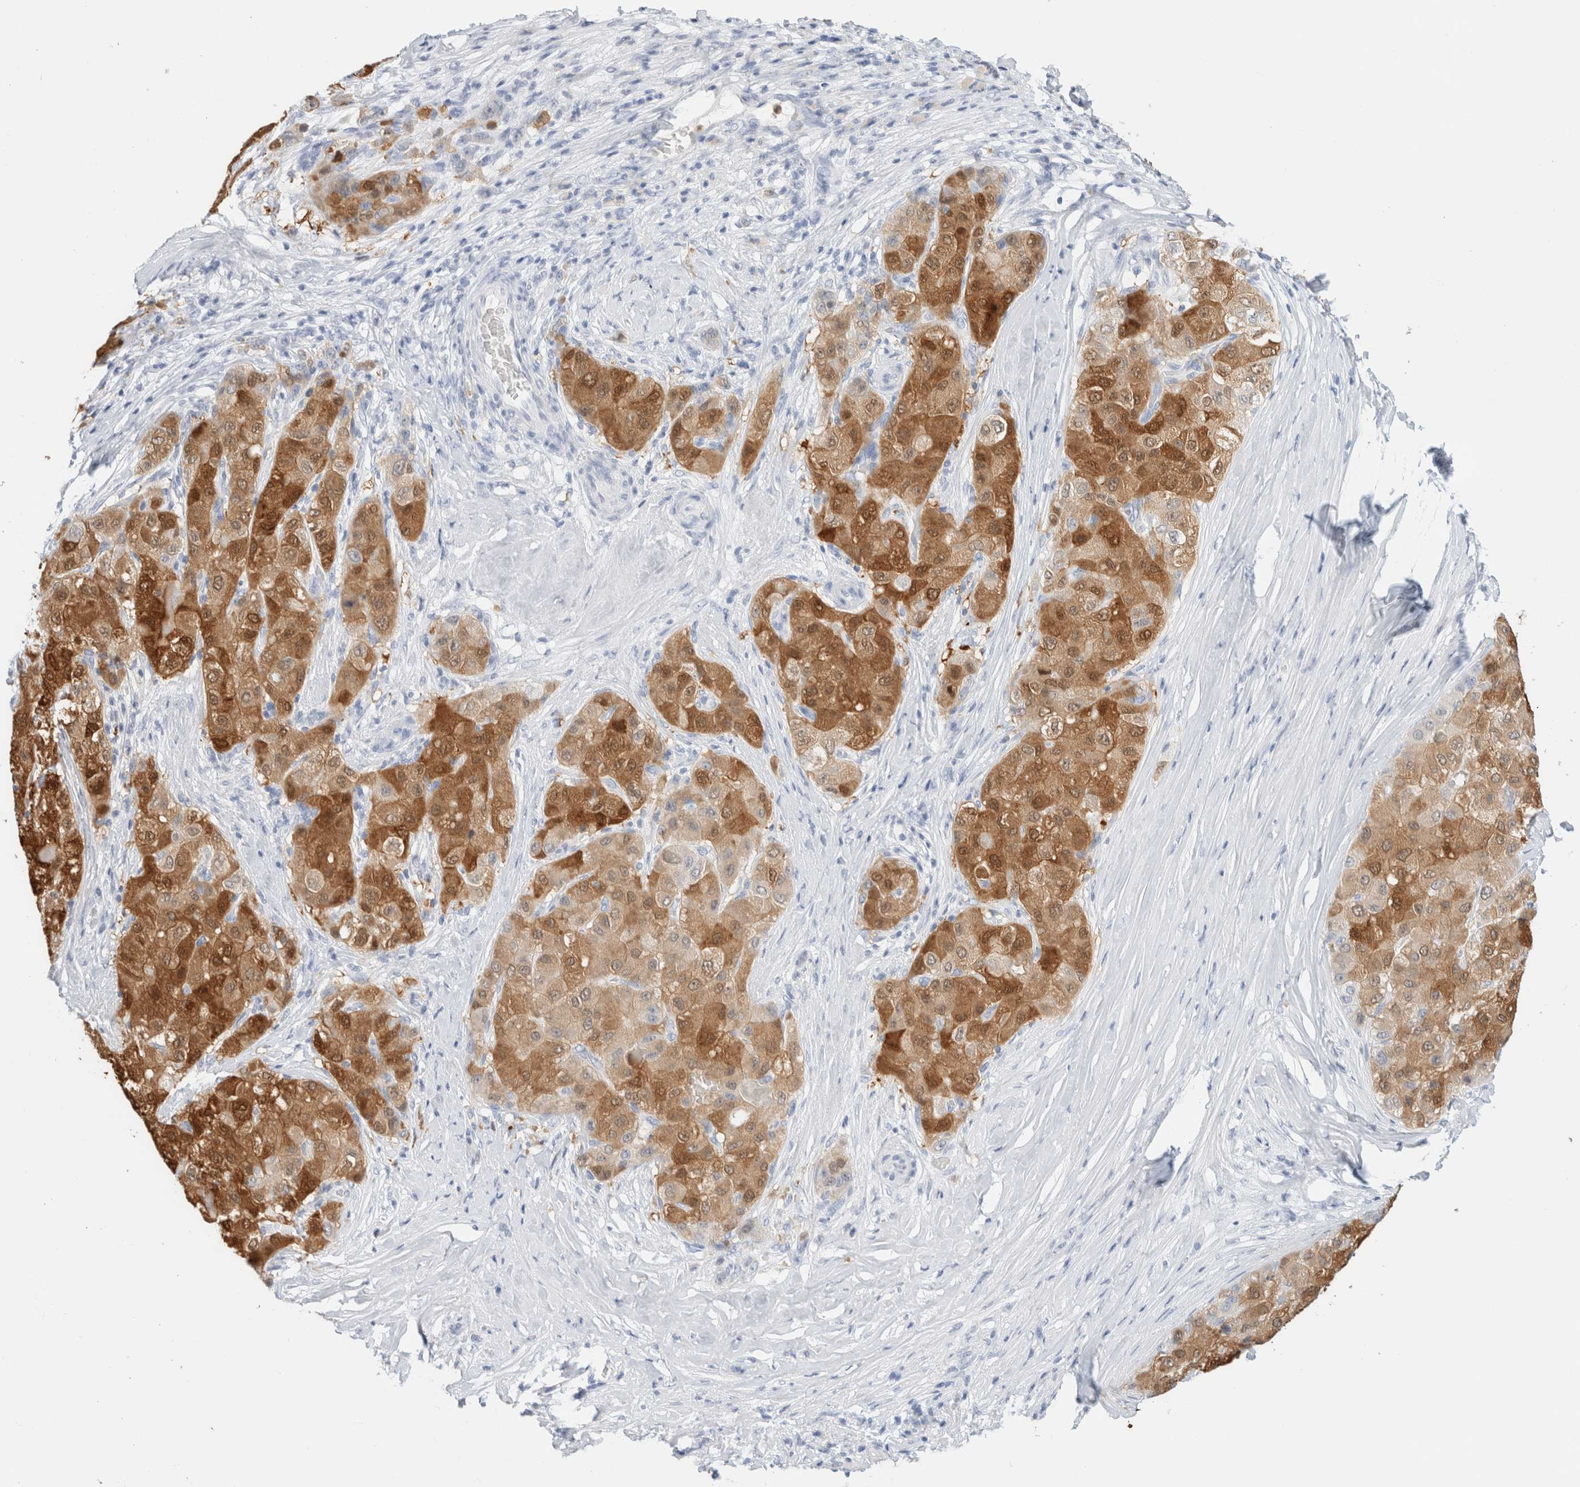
{"staining": {"intensity": "strong", "quantity": ">75%", "location": "cytoplasmic/membranous"}, "tissue": "liver cancer", "cell_type": "Tumor cells", "image_type": "cancer", "snomed": [{"axis": "morphology", "description": "Carcinoma, Hepatocellular, NOS"}, {"axis": "topography", "description": "Liver"}], "caption": "Immunohistochemistry (DAB) staining of liver cancer exhibits strong cytoplasmic/membranous protein positivity in approximately >75% of tumor cells.", "gene": "ARG1", "patient": {"sex": "male", "age": 80}}